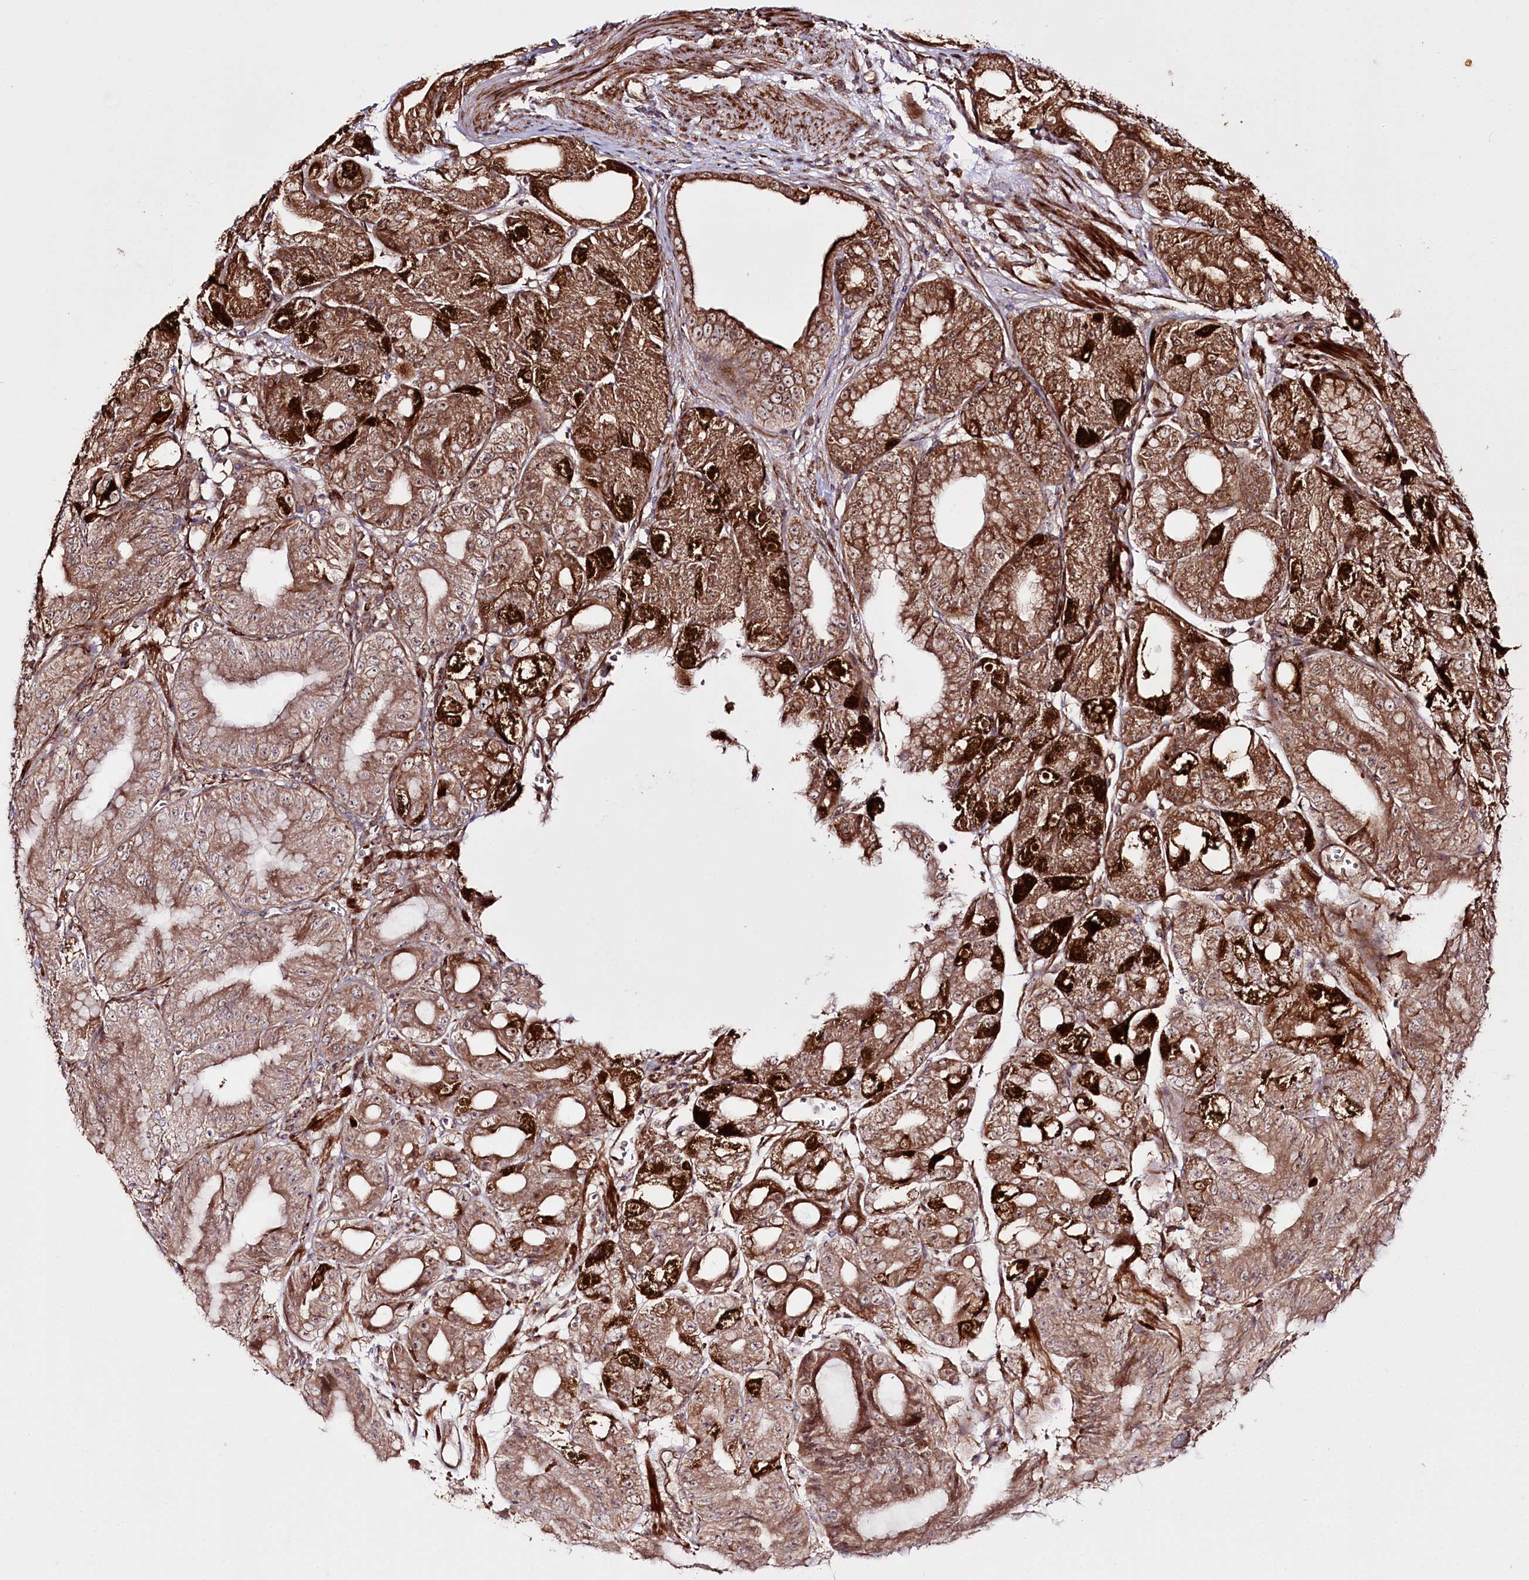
{"staining": {"intensity": "strong", "quantity": ">75%", "location": "cytoplasmic/membranous"}, "tissue": "stomach", "cell_type": "Glandular cells", "image_type": "normal", "snomed": [{"axis": "morphology", "description": "Normal tissue, NOS"}, {"axis": "topography", "description": "Stomach, upper"}, {"axis": "topography", "description": "Stomach, lower"}], "caption": "This is a micrograph of IHC staining of normal stomach, which shows strong staining in the cytoplasmic/membranous of glandular cells.", "gene": "REXO2", "patient": {"sex": "male", "age": 71}}